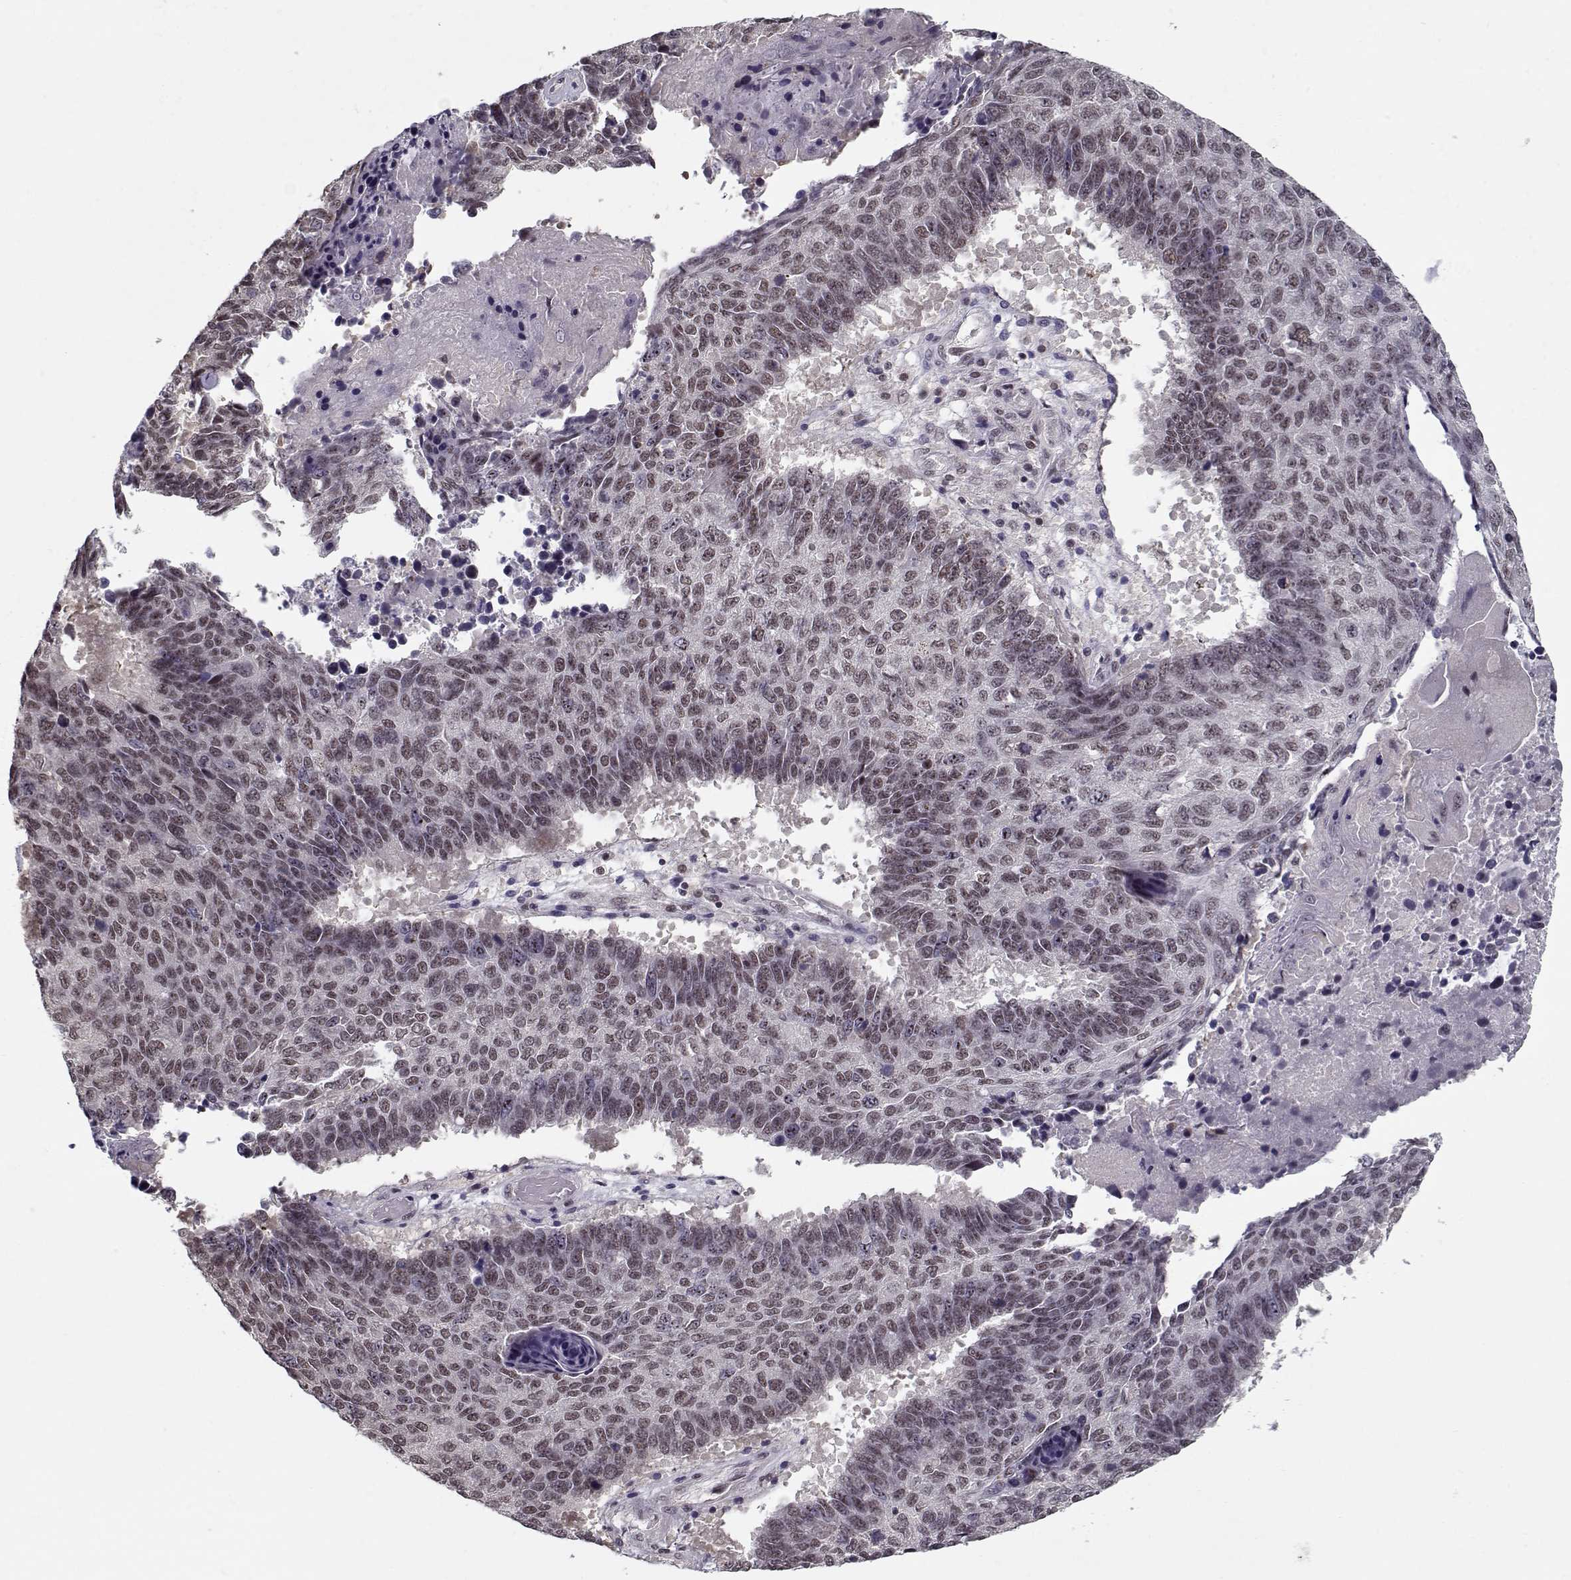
{"staining": {"intensity": "weak", "quantity": "25%-75%", "location": "nuclear"}, "tissue": "lung cancer", "cell_type": "Tumor cells", "image_type": "cancer", "snomed": [{"axis": "morphology", "description": "Squamous cell carcinoma, NOS"}, {"axis": "topography", "description": "Lung"}], "caption": "This image demonstrates lung cancer (squamous cell carcinoma) stained with immunohistochemistry (IHC) to label a protein in brown. The nuclear of tumor cells show weak positivity for the protein. Nuclei are counter-stained blue.", "gene": "TESPA1", "patient": {"sex": "male", "age": 73}}